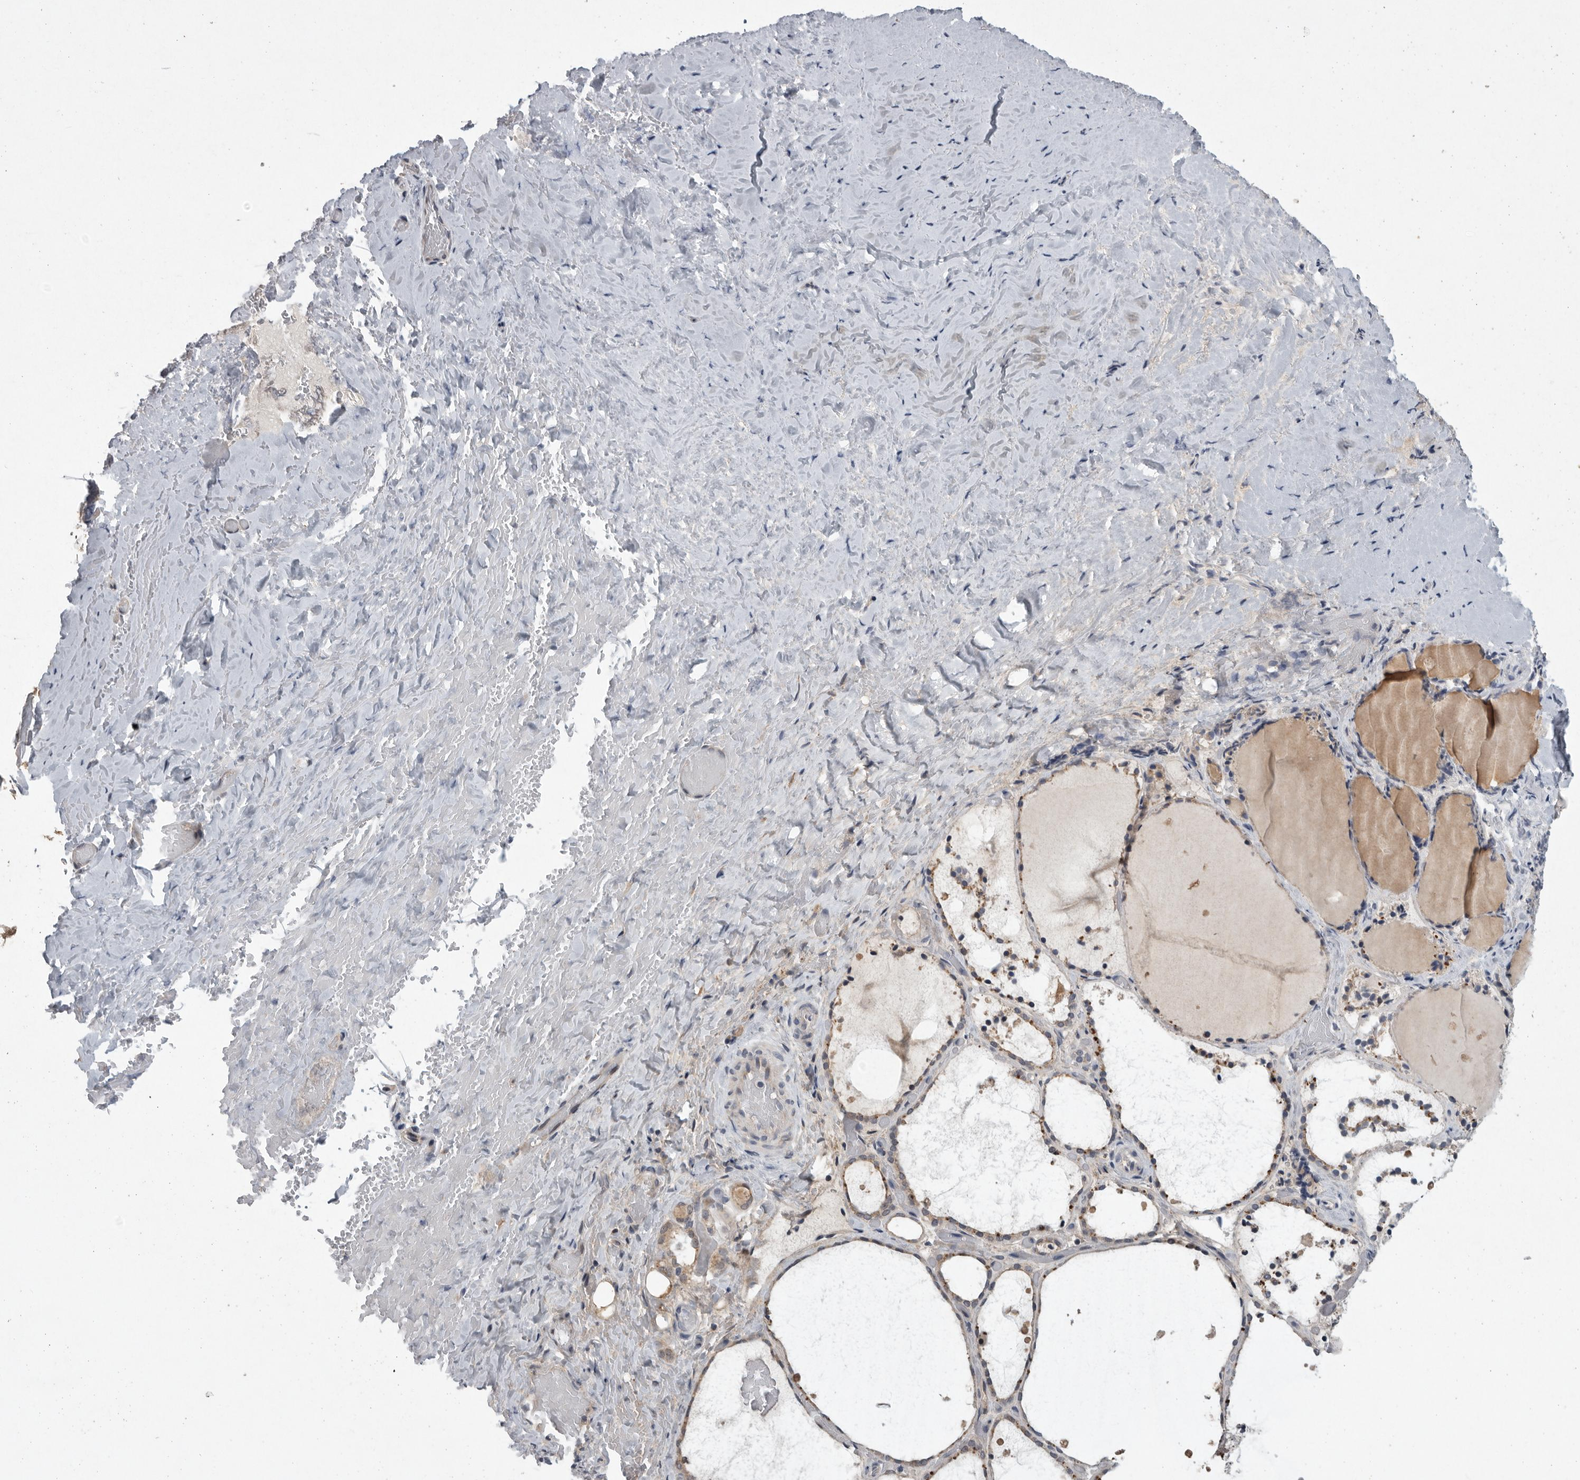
{"staining": {"intensity": "weak", "quantity": ">75%", "location": "cytoplasmic/membranous"}, "tissue": "thyroid gland", "cell_type": "Glandular cells", "image_type": "normal", "snomed": [{"axis": "morphology", "description": "Normal tissue, NOS"}, {"axis": "topography", "description": "Thyroid gland"}], "caption": "About >75% of glandular cells in normal human thyroid gland demonstrate weak cytoplasmic/membranous protein staining as visualized by brown immunohistochemical staining.", "gene": "MAN2A1", "patient": {"sex": "female", "age": 44}}